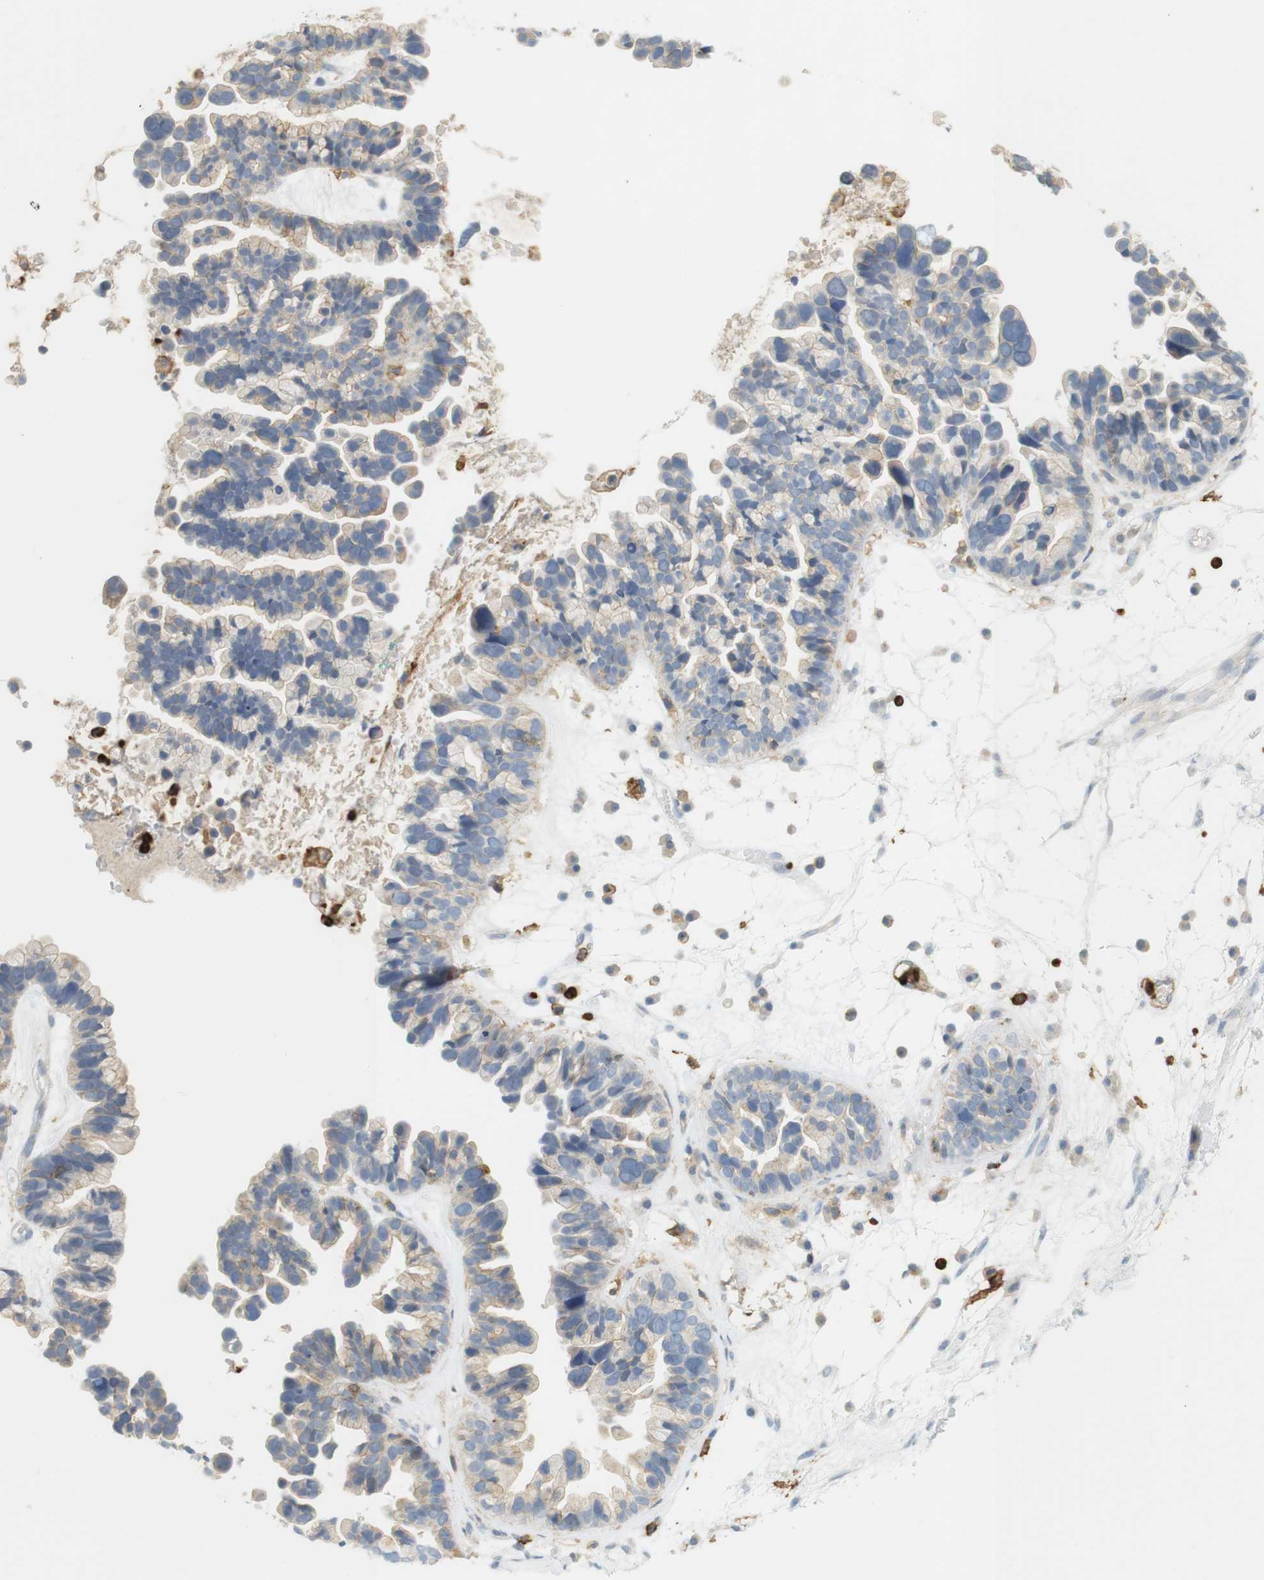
{"staining": {"intensity": "weak", "quantity": "25%-75%", "location": "cytoplasmic/membranous"}, "tissue": "ovarian cancer", "cell_type": "Tumor cells", "image_type": "cancer", "snomed": [{"axis": "morphology", "description": "Cystadenocarcinoma, serous, NOS"}, {"axis": "topography", "description": "Ovary"}], "caption": "DAB immunohistochemical staining of ovarian cancer (serous cystadenocarcinoma) demonstrates weak cytoplasmic/membranous protein expression in approximately 25%-75% of tumor cells. The staining is performed using DAB brown chromogen to label protein expression. The nuclei are counter-stained blue using hematoxylin.", "gene": "SIRPA", "patient": {"sex": "female", "age": 56}}